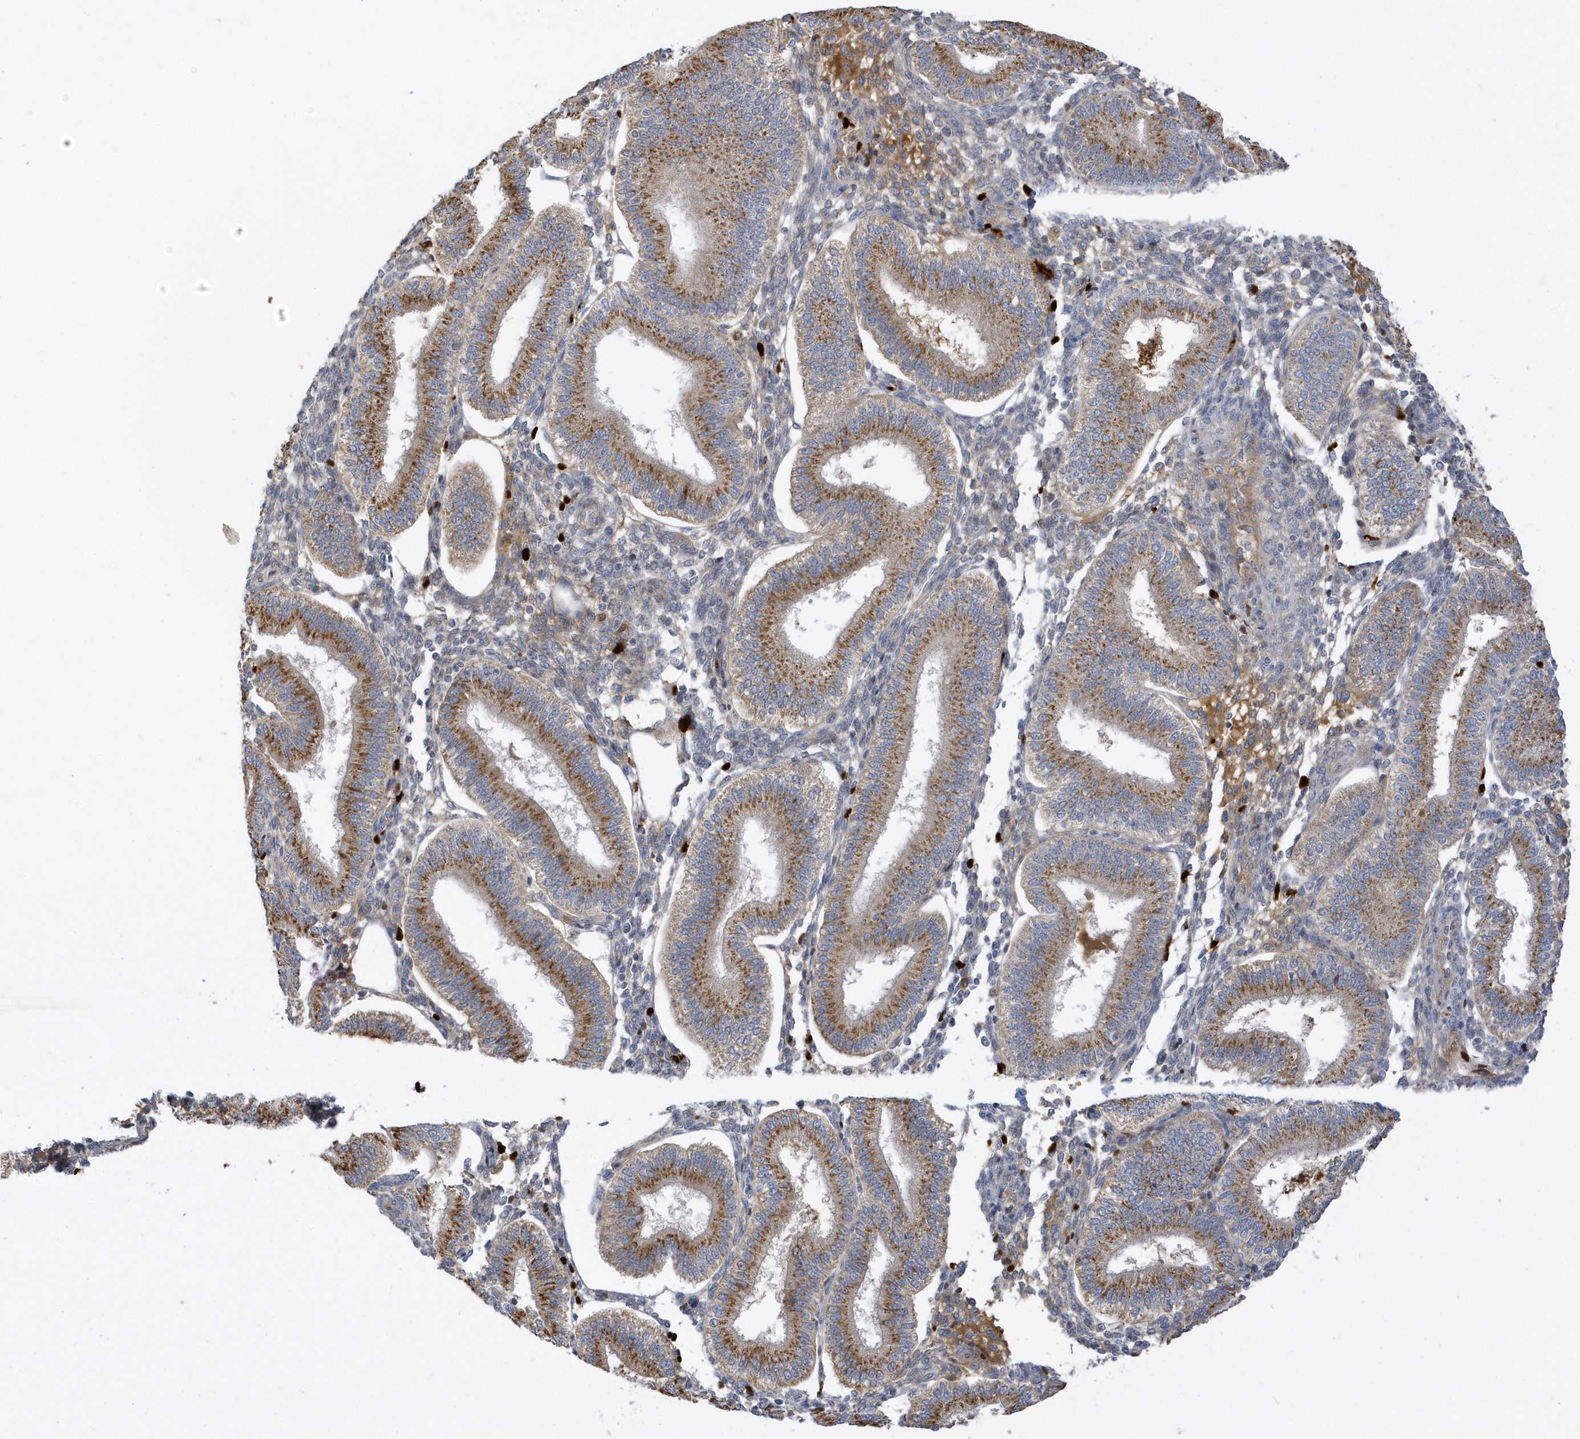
{"staining": {"intensity": "negative", "quantity": "none", "location": "none"}, "tissue": "endometrium", "cell_type": "Cells in endometrial stroma", "image_type": "normal", "snomed": [{"axis": "morphology", "description": "Normal tissue, NOS"}, {"axis": "topography", "description": "Endometrium"}], "caption": "This histopathology image is of normal endometrium stained with IHC to label a protein in brown with the nuclei are counter-stained blue. There is no expression in cells in endometrial stroma. (DAB IHC visualized using brightfield microscopy, high magnification).", "gene": "DPP9", "patient": {"sex": "female", "age": 39}}